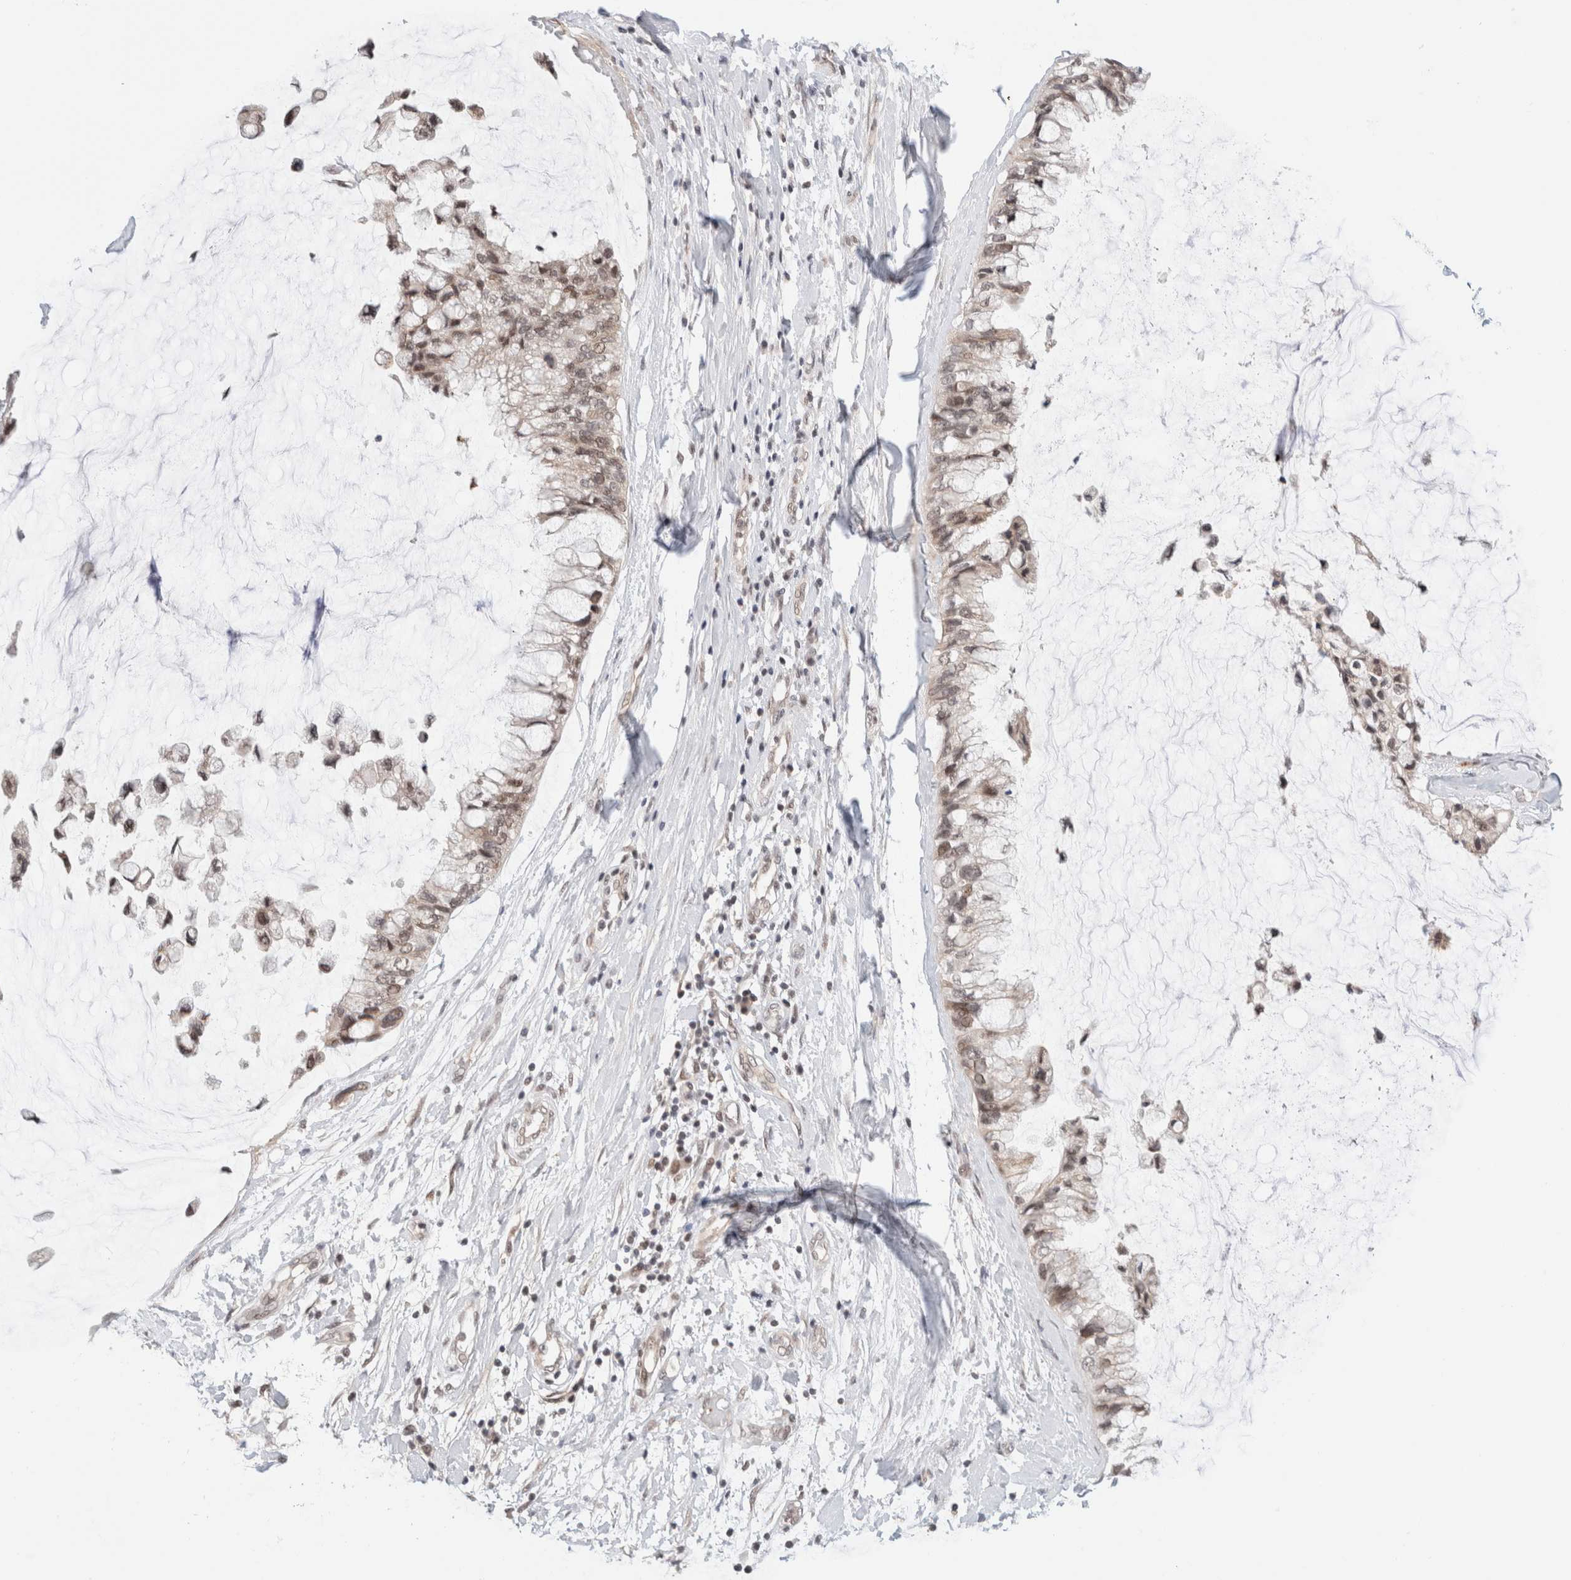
{"staining": {"intensity": "weak", "quantity": ">75%", "location": "nuclear"}, "tissue": "ovarian cancer", "cell_type": "Tumor cells", "image_type": "cancer", "snomed": [{"axis": "morphology", "description": "Cystadenocarcinoma, mucinous, NOS"}, {"axis": "topography", "description": "Ovary"}], "caption": "Tumor cells demonstrate weak nuclear positivity in approximately >75% of cells in mucinous cystadenocarcinoma (ovarian).", "gene": "GATAD2A", "patient": {"sex": "female", "age": 39}}